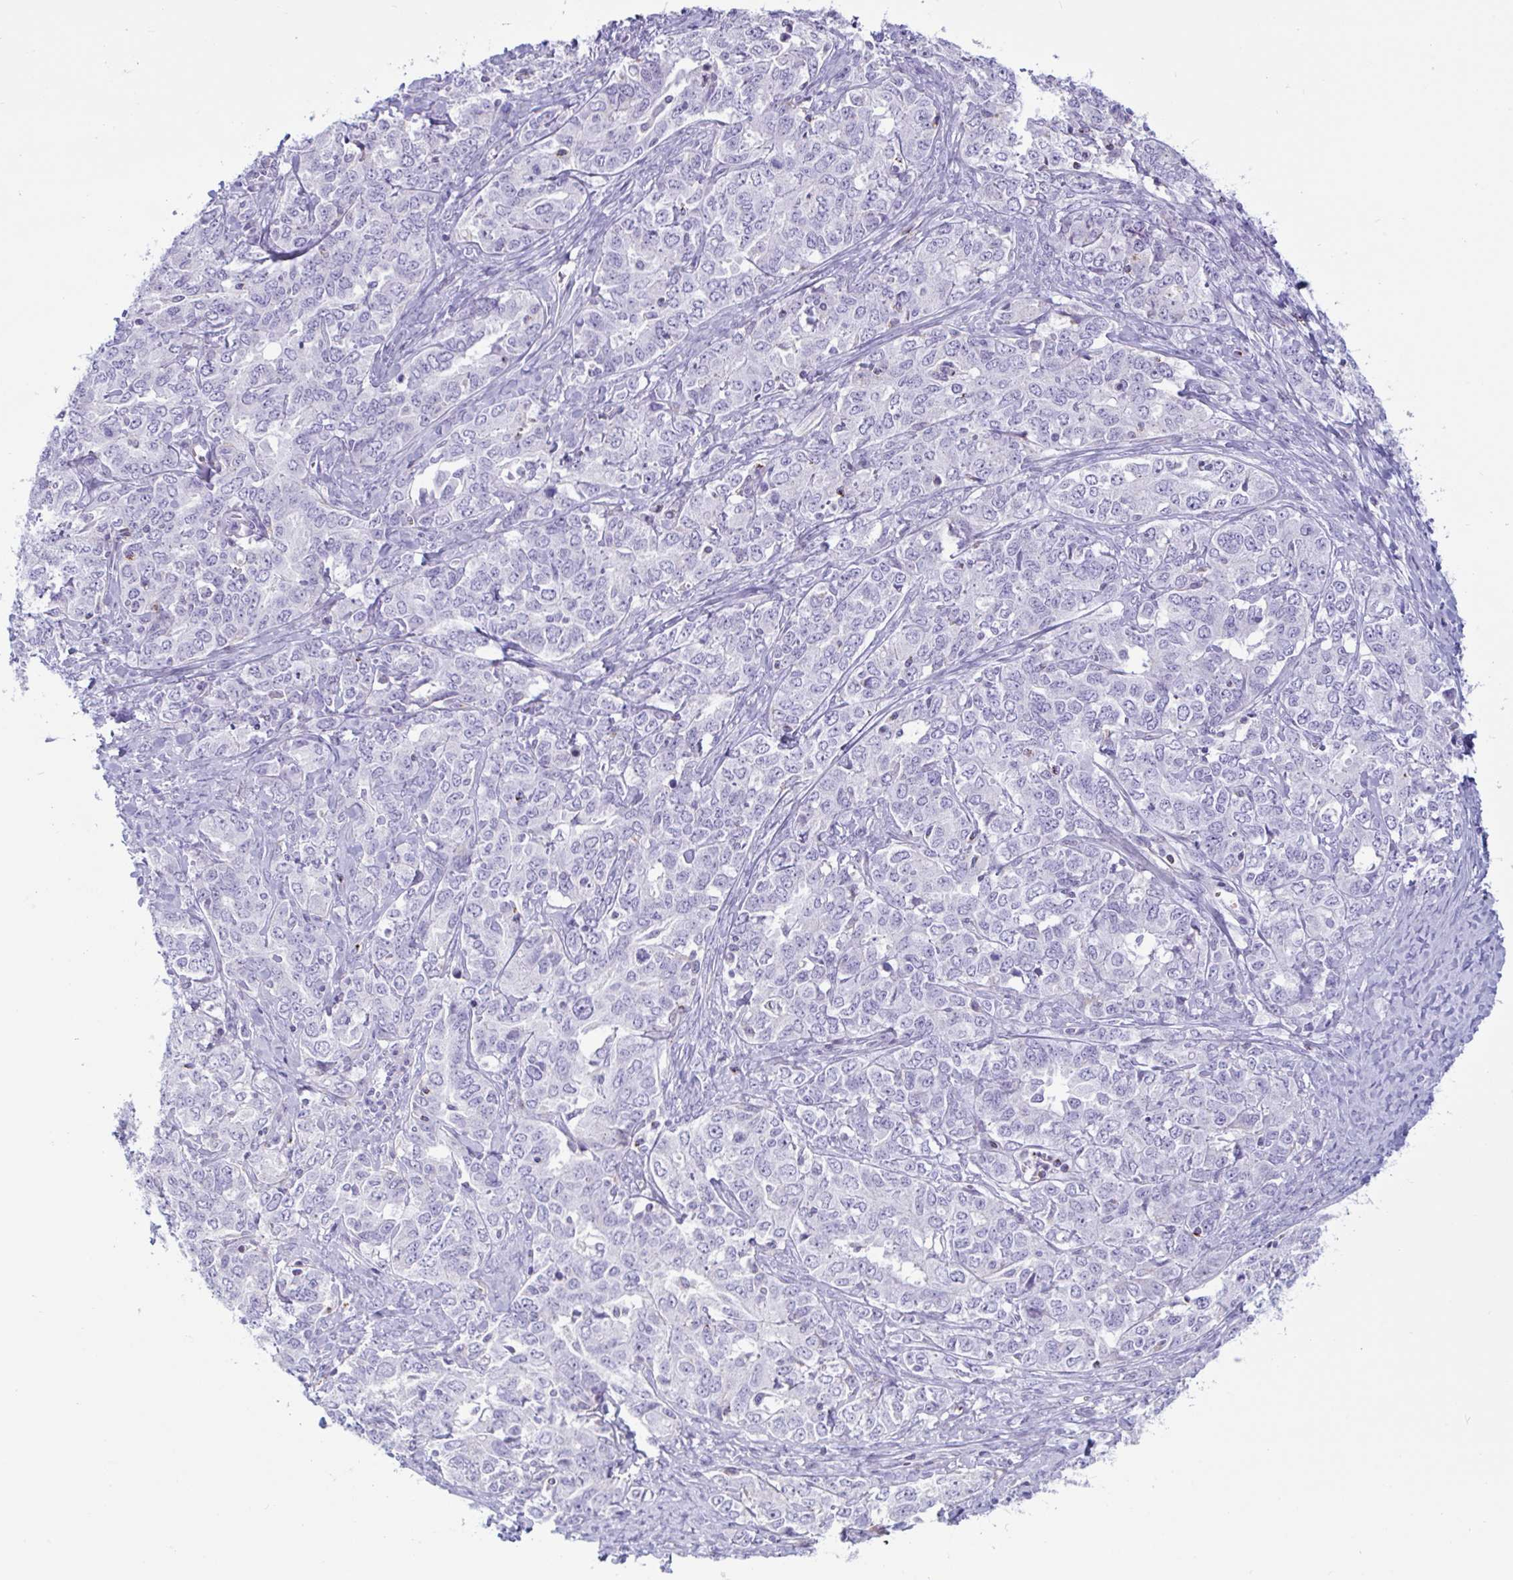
{"staining": {"intensity": "negative", "quantity": "none", "location": "none"}, "tissue": "ovarian cancer", "cell_type": "Tumor cells", "image_type": "cancer", "snomed": [{"axis": "morphology", "description": "Carcinoma, endometroid"}, {"axis": "topography", "description": "Ovary"}], "caption": "DAB immunohistochemical staining of endometroid carcinoma (ovarian) reveals no significant positivity in tumor cells.", "gene": "XCL1", "patient": {"sex": "female", "age": 62}}